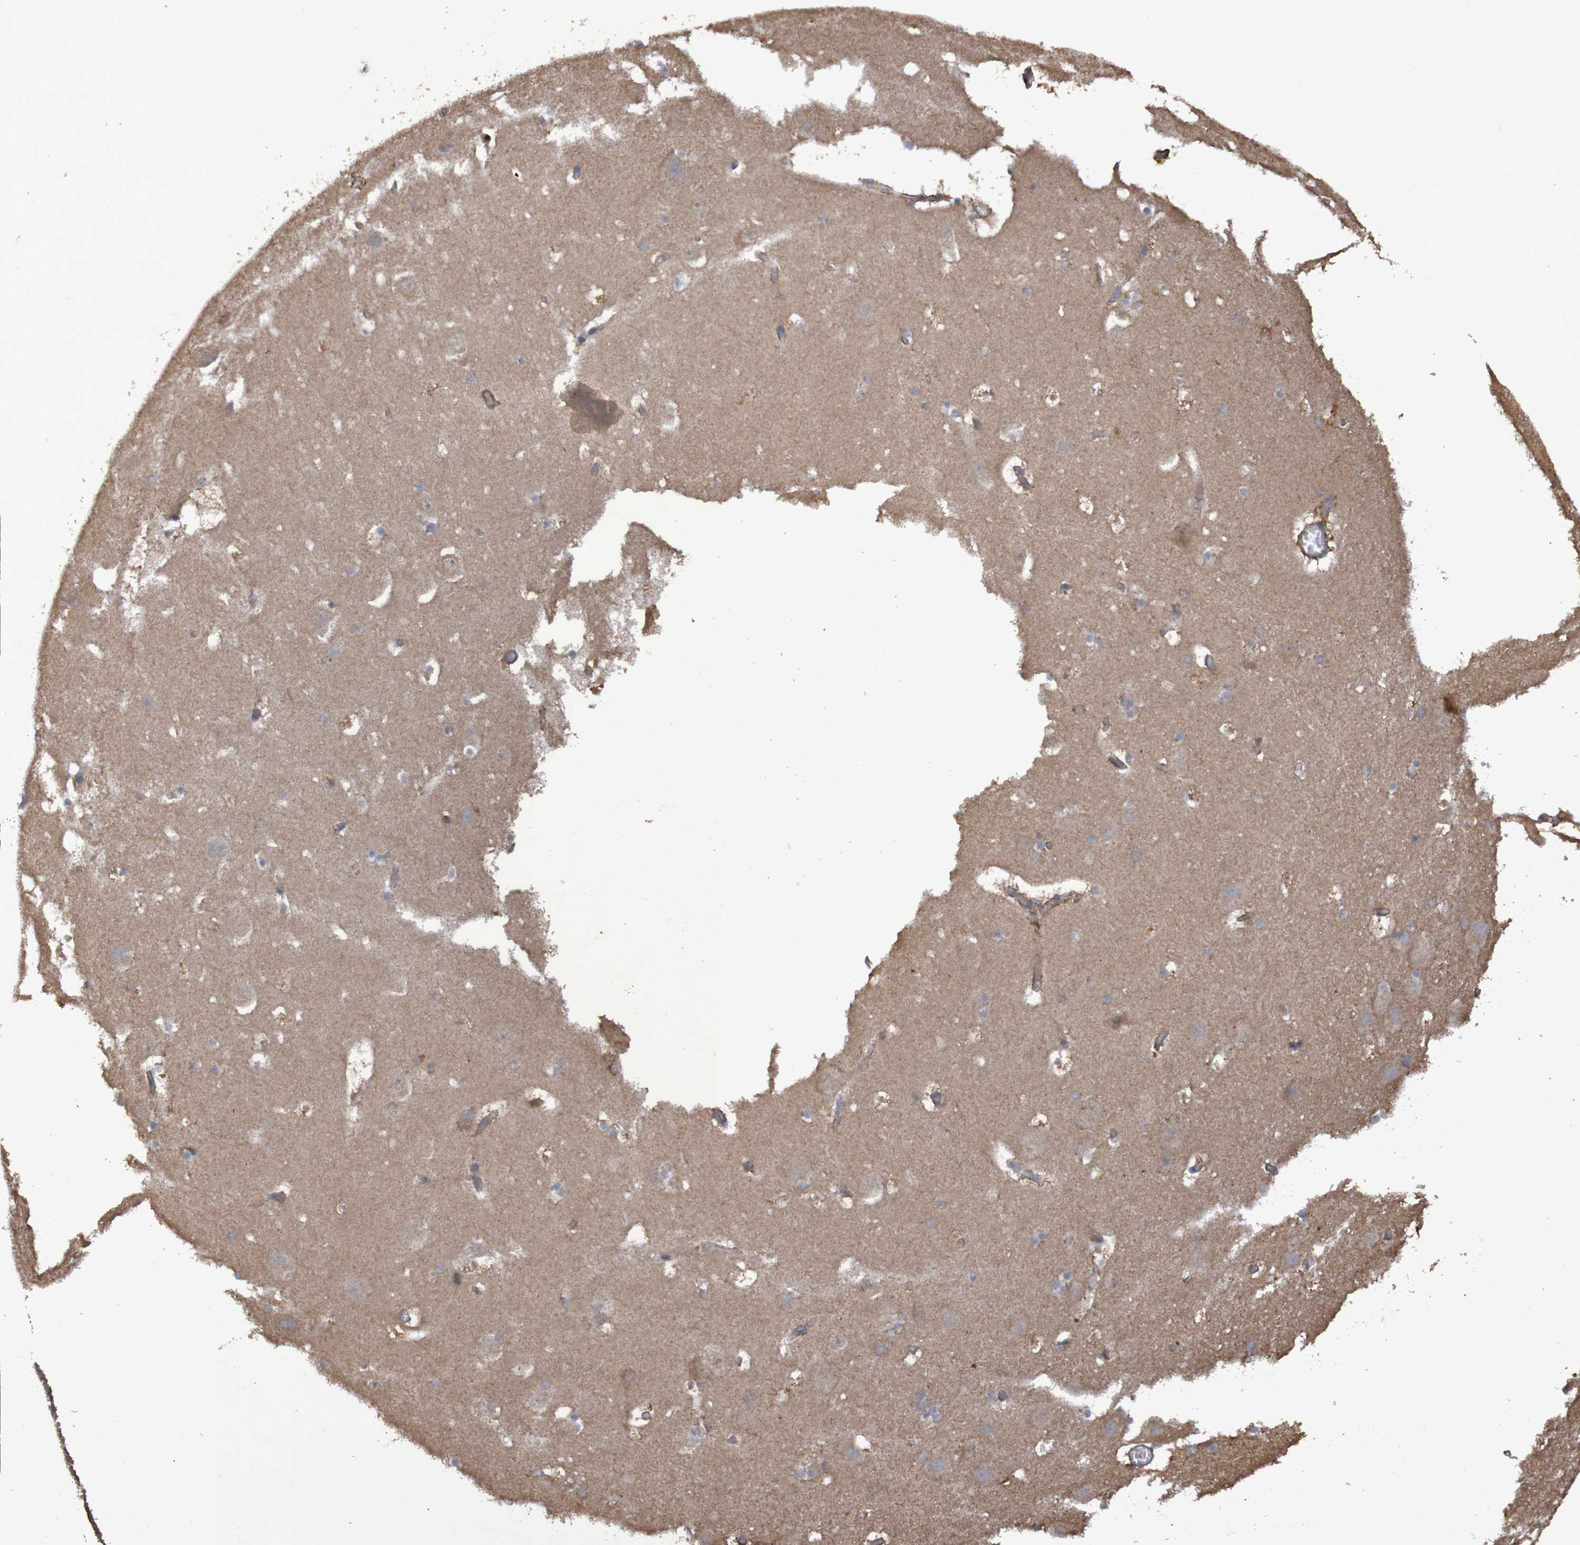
{"staining": {"intensity": "negative", "quantity": "none", "location": "none"}, "tissue": "hippocampus", "cell_type": "Glial cells", "image_type": "normal", "snomed": [{"axis": "morphology", "description": "Normal tissue, NOS"}, {"axis": "topography", "description": "Hippocampus"}], "caption": "IHC photomicrograph of unremarkable hippocampus: human hippocampus stained with DAB (3,3'-diaminobenzidine) displays no significant protein staining in glial cells.", "gene": "PHYH", "patient": {"sex": "male", "age": 45}}